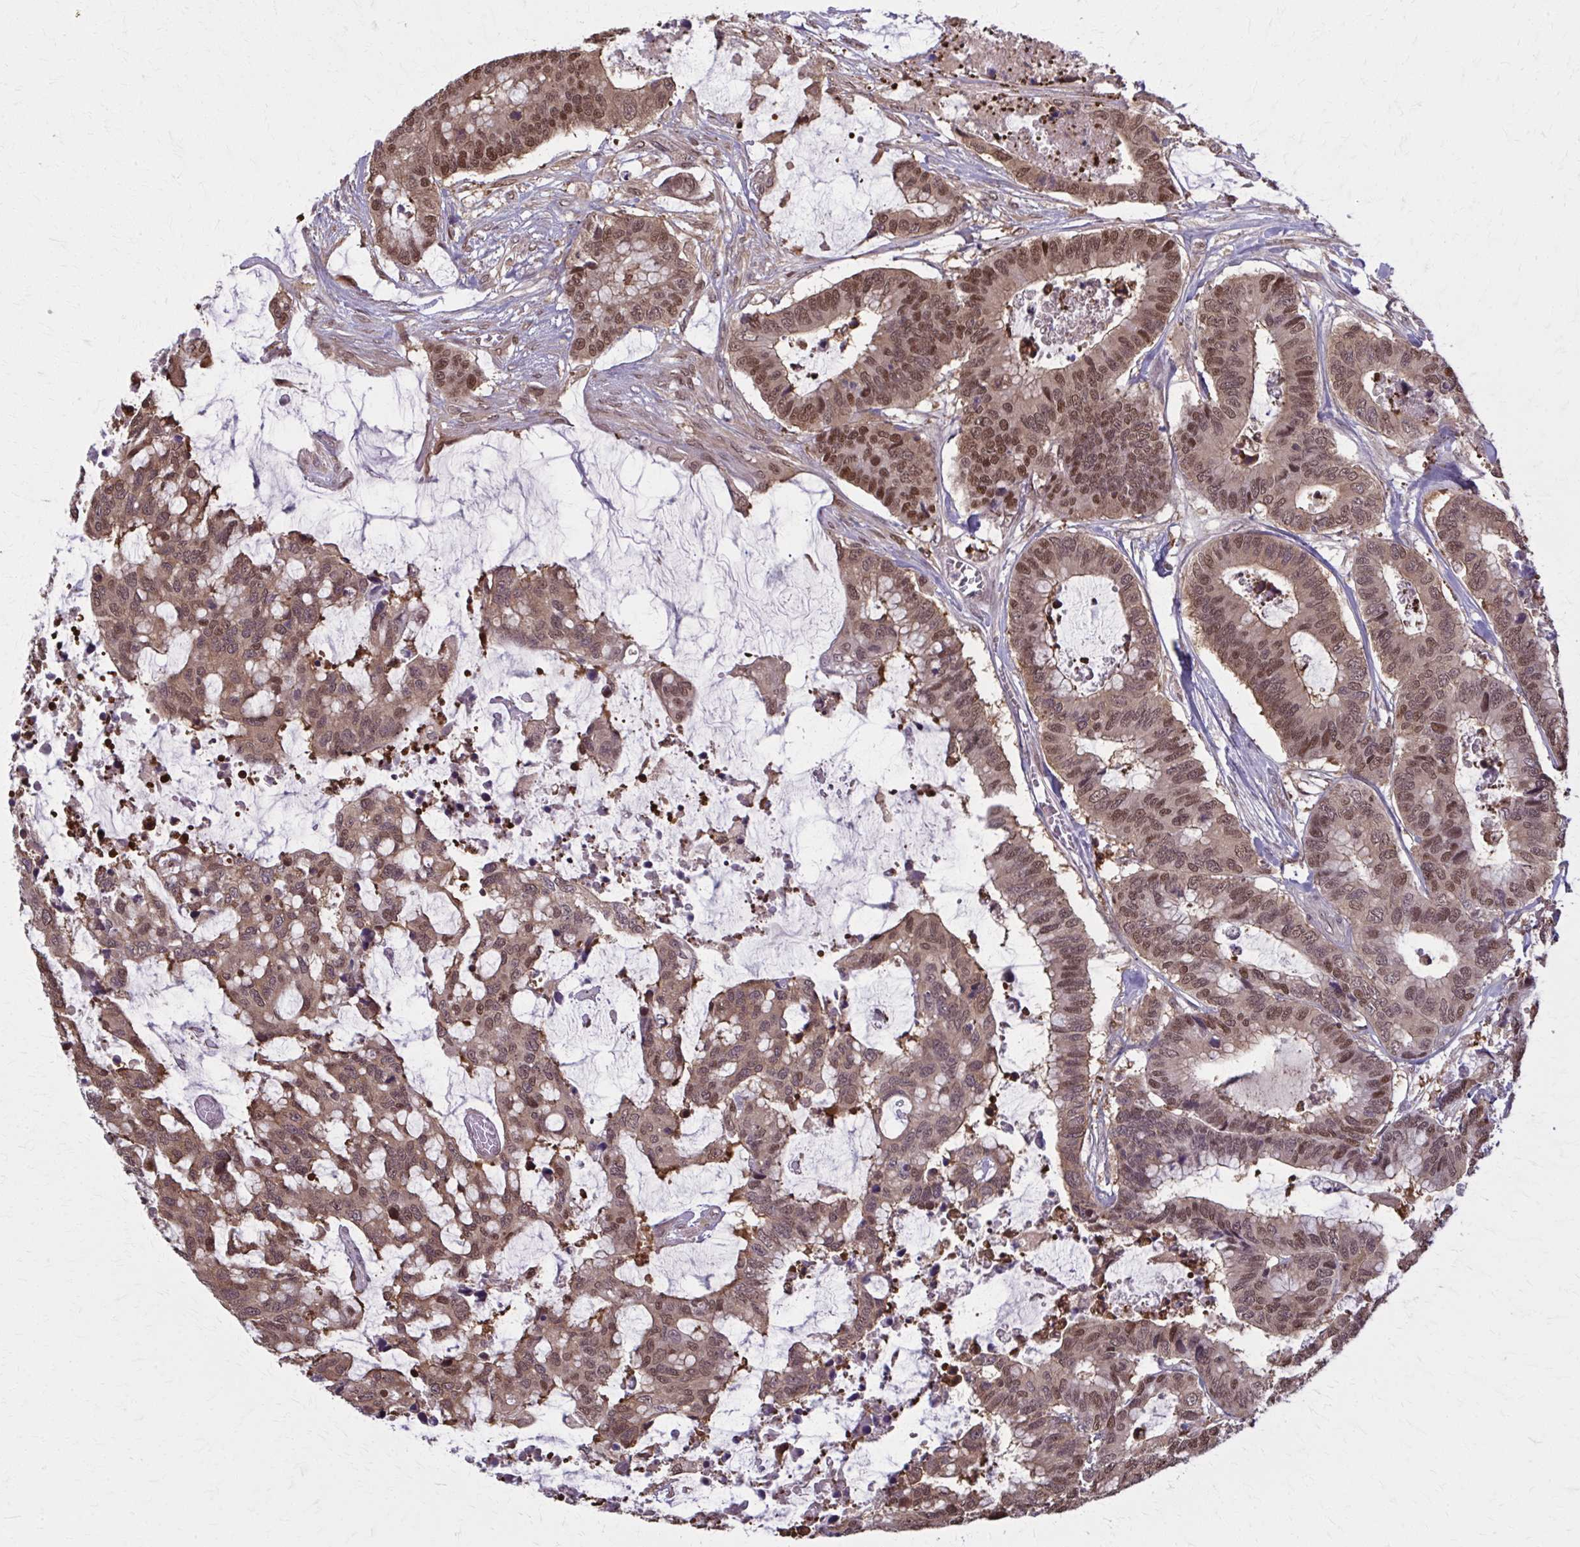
{"staining": {"intensity": "moderate", "quantity": ">75%", "location": "cytoplasmic/membranous,nuclear"}, "tissue": "colorectal cancer", "cell_type": "Tumor cells", "image_type": "cancer", "snomed": [{"axis": "morphology", "description": "Adenocarcinoma, NOS"}, {"axis": "topography", "description": "Rectum"}], "caption": "This micrograph shows immunohistochemistry staining of human colorectal adenocarcinoma, with medium moderate cytoplasmic/membranous and nuclear expression in approximately >75% of tumor cells.", "gene": "MDH1", "patient": {"sex": "female", "age": 59}}